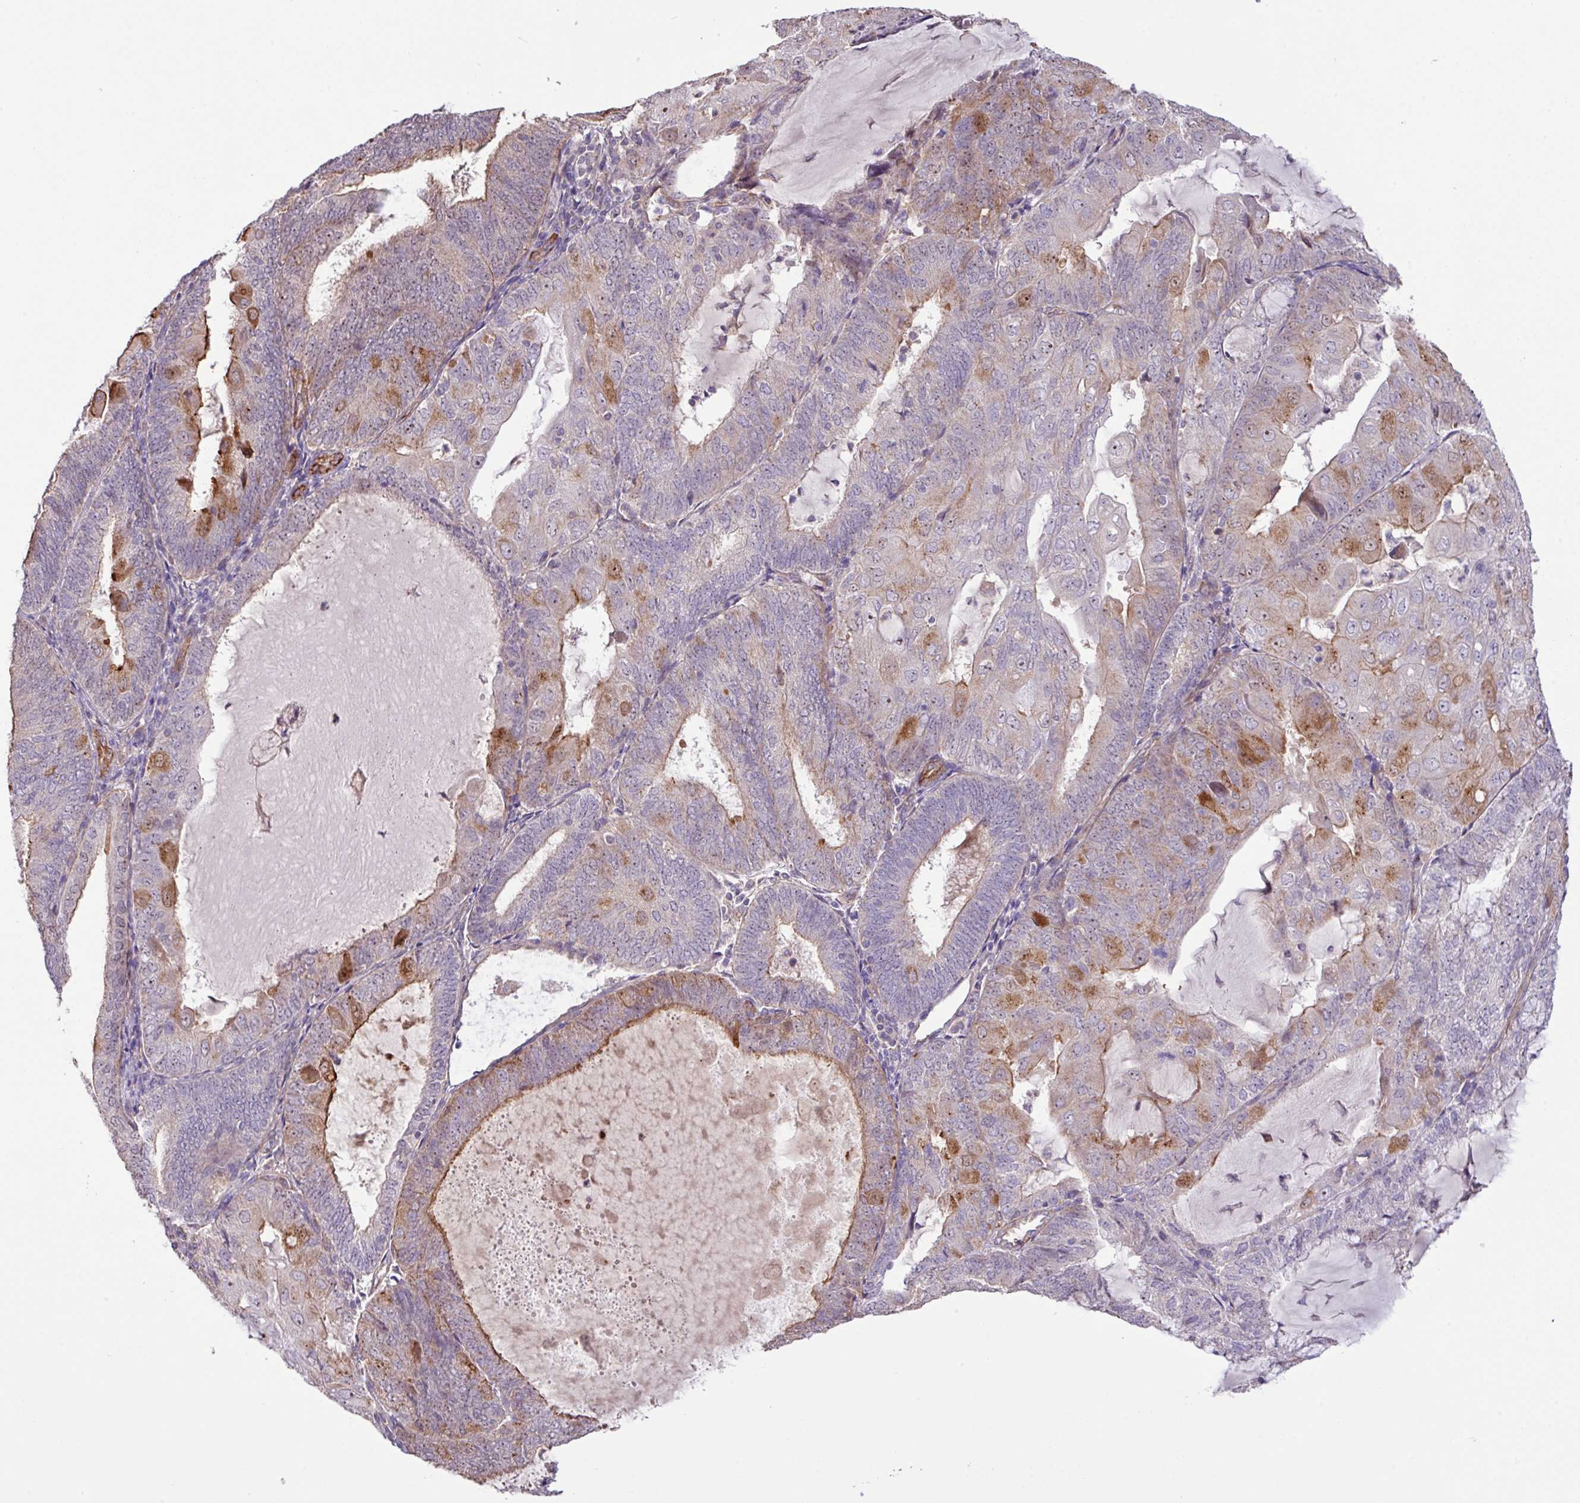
{"staining": {"intensity": "moderate", "quantity": "<25%", "location": "cytoplasmic/membranous"}, "tissue": "endometrial cancer", "cell_type": "Tumor cells", "image_type": "cancer", "snomed": [{"axis": "morphology", "description": "Adenocarcinoma, NOS"}, {"axis": "topography", "description": "Endometrium"}], "caption": "Brown immunohistochemical staining in endometrial cancer reveals moderate cytoplasmic/membranous staining in about <25% of tumor cells. The staining is performed using DAB (3,3'-diaminobenzidine) brown chromogen to label protein expression. The nuclei are counter-stained blue using hematoxylin.", "gene": "LRRC53", "patient": {"sex": "female", "age": 81}}